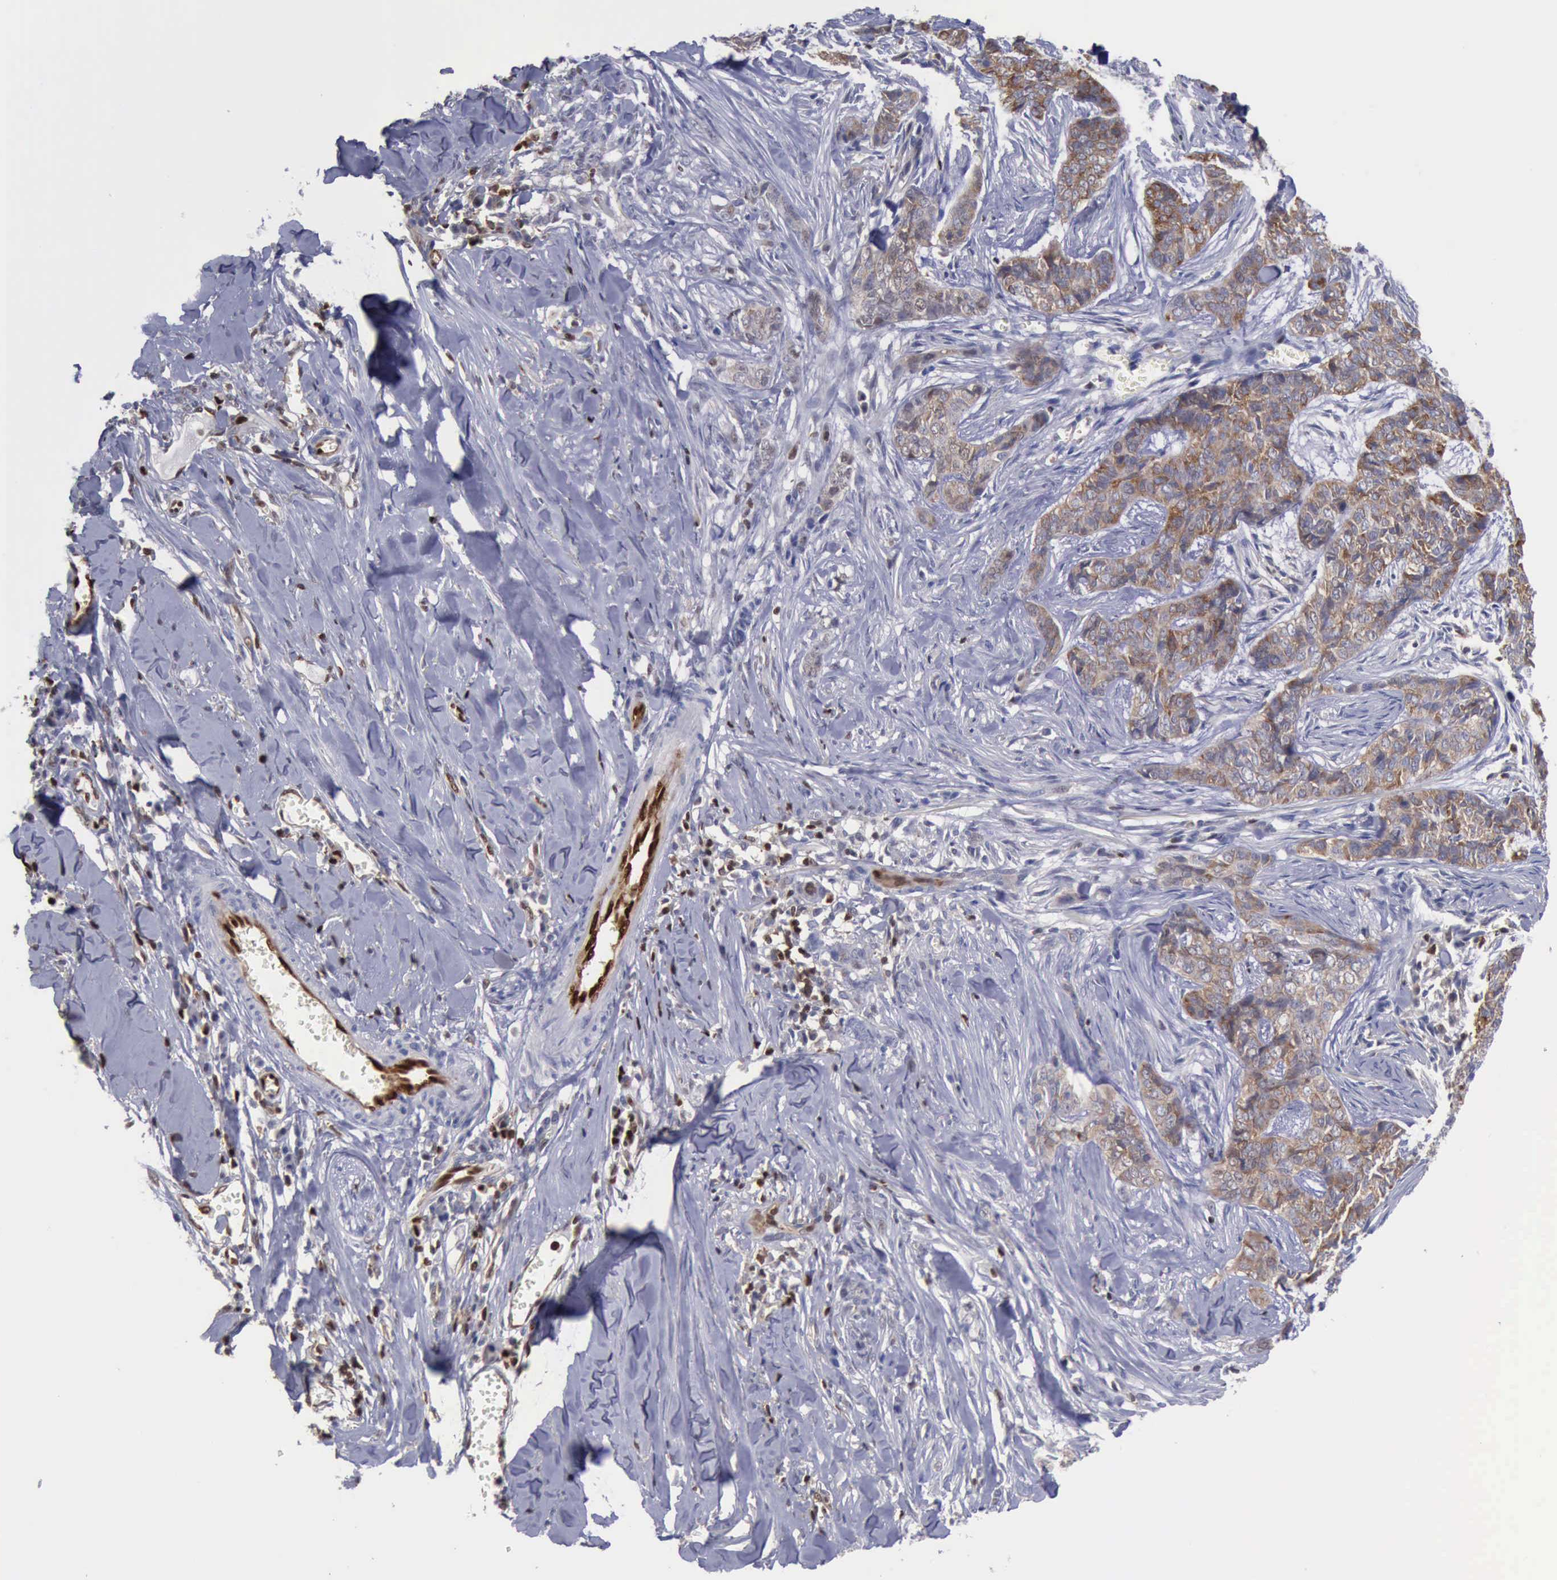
{"staining": {"intensity": "moderate", "quantity": ">75%", "location": "cytoplasmic/membranous"}, "tissue": "skin cancer", "cell_type": "Tumor cells", "image_type": "cancer", "snomed": [{"axis": "morphology", "description": "Normal tissue, NOS"}, {"axis": "morphology", "description": "Basal cell carcinoma"}, {"axis": "topography", "description": "Skin"}], "caption": "Brown immunohistochemical staining in skin cancer (basal cell carcinoma) displays moderate cytoplasmic/membranous expression in approximately >75% of tumor cells.", "gene": "PDCD4", "patient": {"sex": "female", "age": 65}}